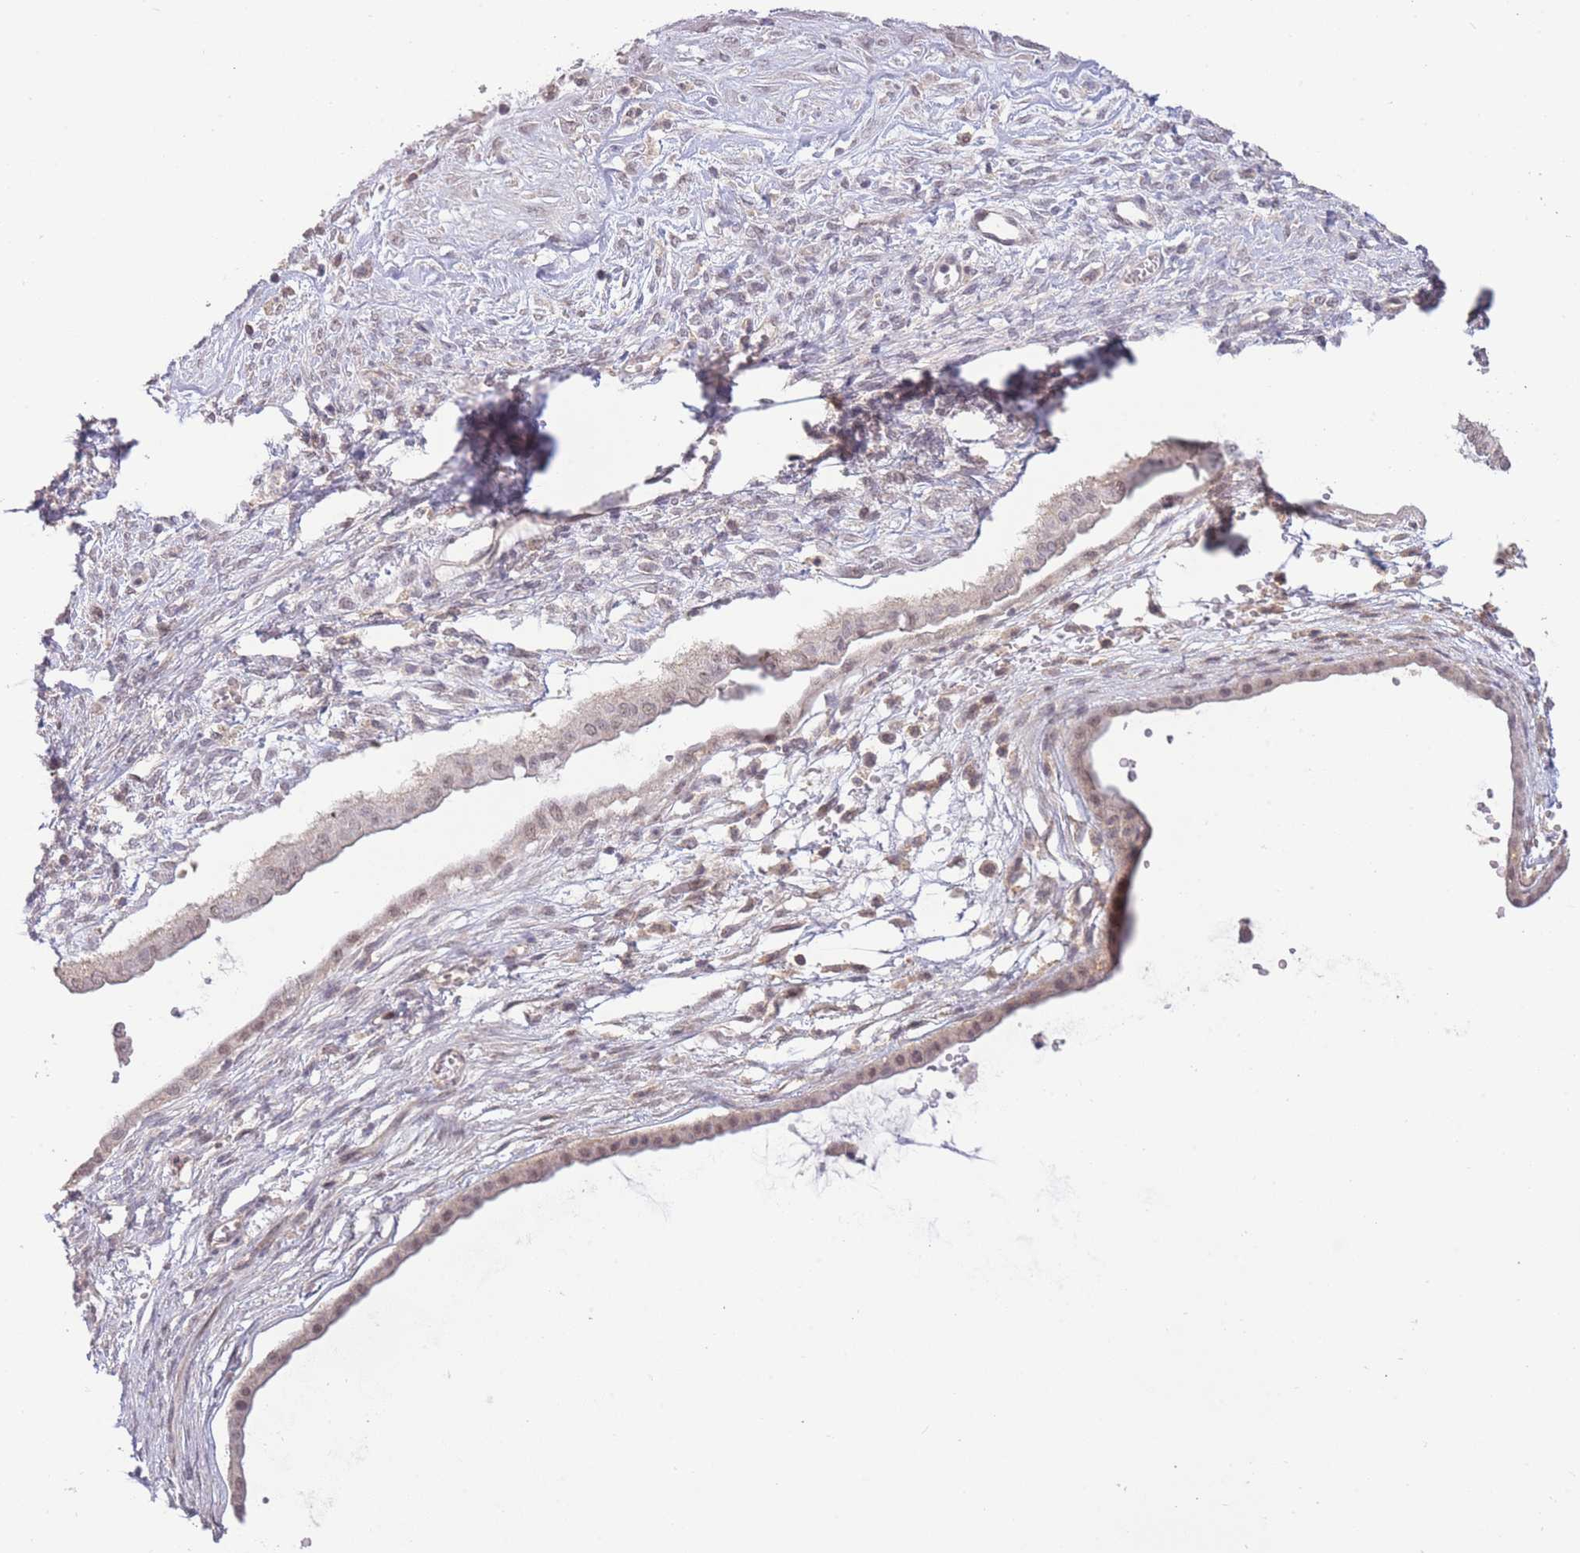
{"staining": {"intensity": "weak", "quantity": "25%-75%", "location": "nuclear"}, "tissue": "ovarian cancer", "cell_type": "Tumor cells", "image_type": "cancer", "snomed": [{"axis": "morphology", "description": "Cystadenocarcinoma, mucinous, NOS"}, {"axis": "topography", "description": "Ovary"}], "caption": "DAB immunohistochemical staining of human ovarian mucinous cystadenocarcinoma displays weak nuclear protein staining in about 25%-75% of tumor cells. (brown staining indicates protein expression, while blue staining denotes nuclei).", "gene": "RNF144B", "patient": {"sex": "female", "age": 73}}